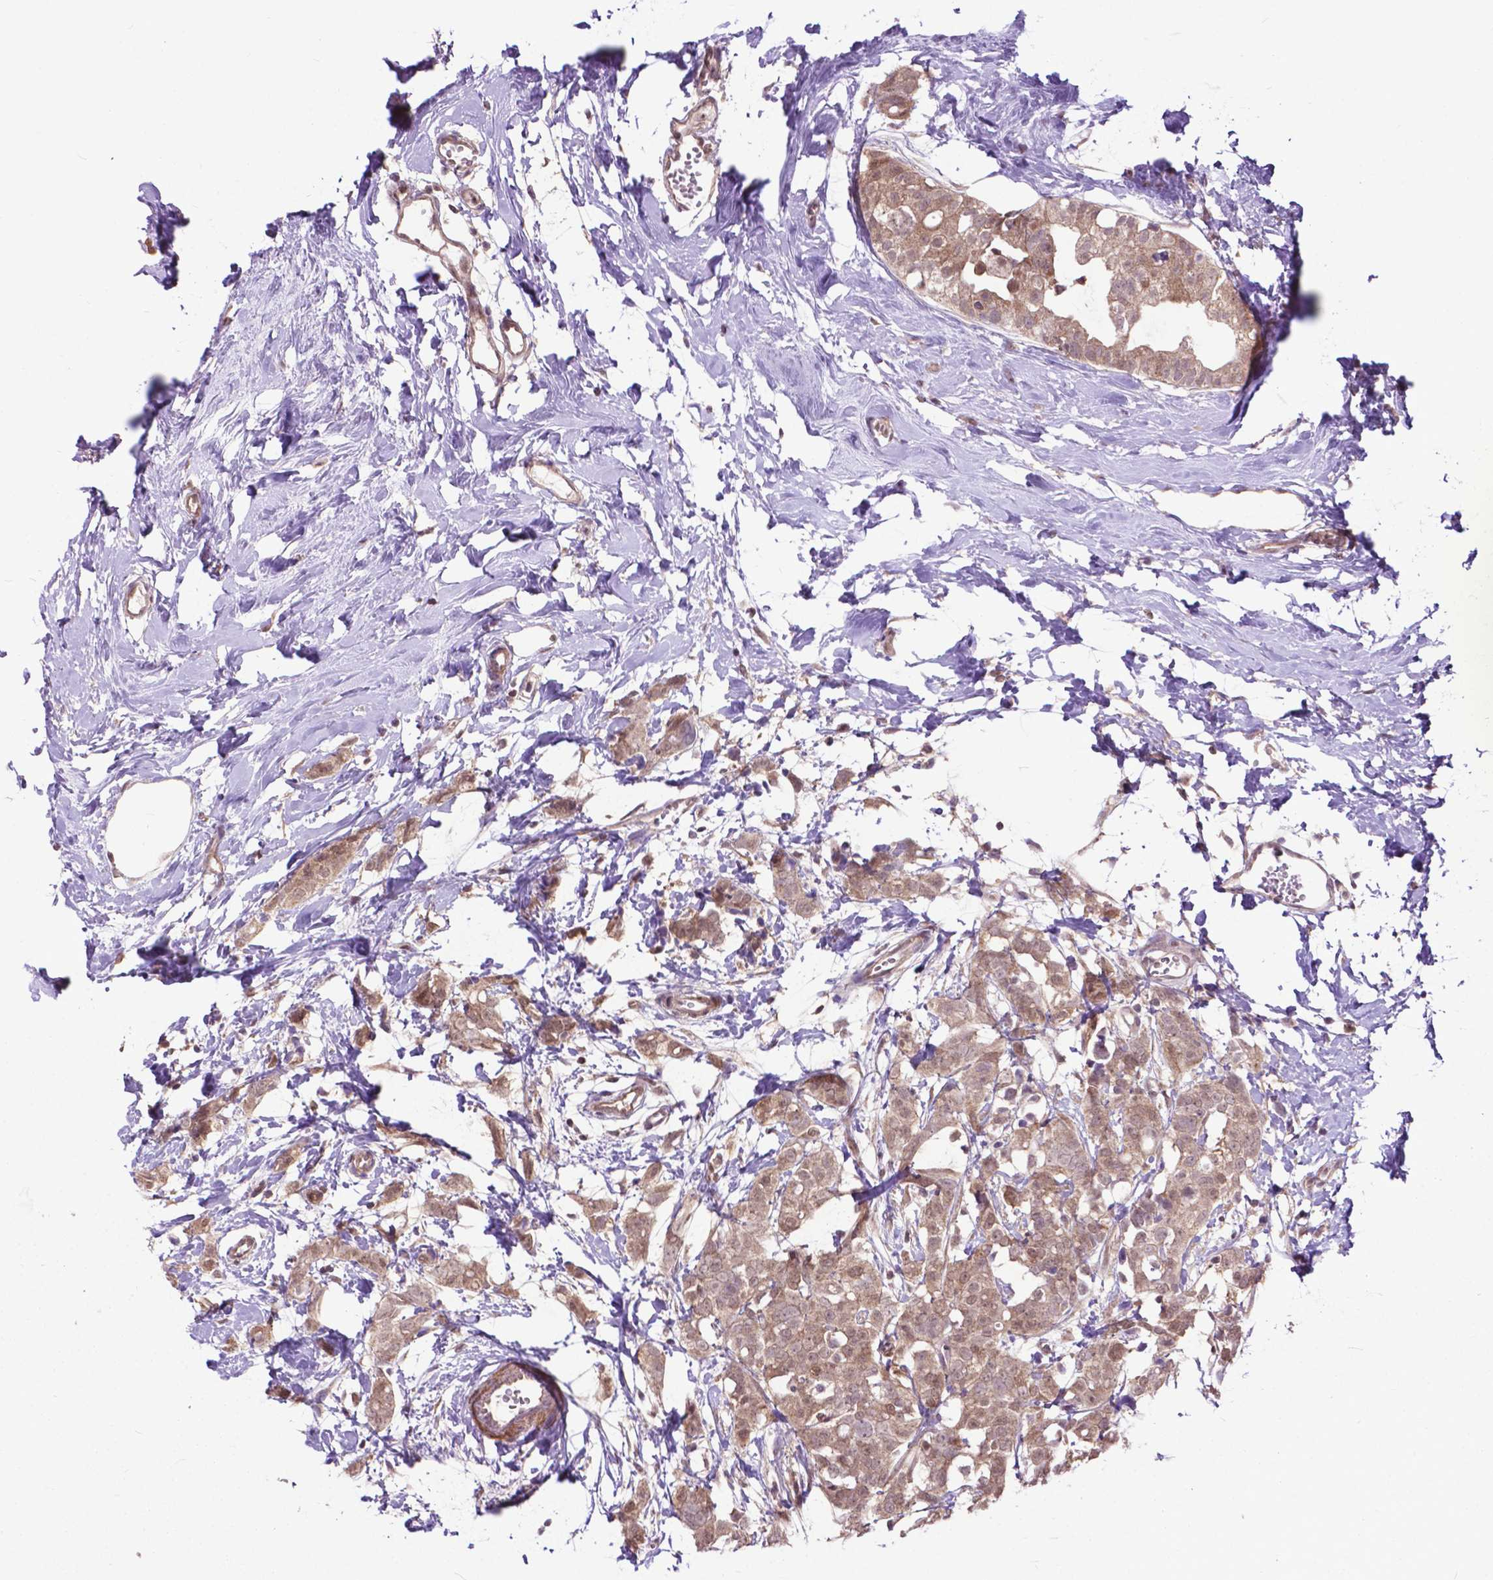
{"staining": {"intensity": "moderate", "quantity": ">75%", "location": "cytoplasmic/membranous,nuclear"}, "tissue": "breast cancer", "cell_type": "Tumor cells", "image_type": "cancer", "snomed": [{"axis": "morphology", "description": "Duct carcinoma"}, {"axis": "topography", "description": "Breast"}], "caption": "Immunohistochemical staining of breast cancer (invasive ductal carcinoma) demonstrates medium levels of moderate cytoplasmic/membranous and nuclear staining in about >75% of tumor cells.", "gene": "OTUB1", "patient": {"sex": "female", "age": 40}}